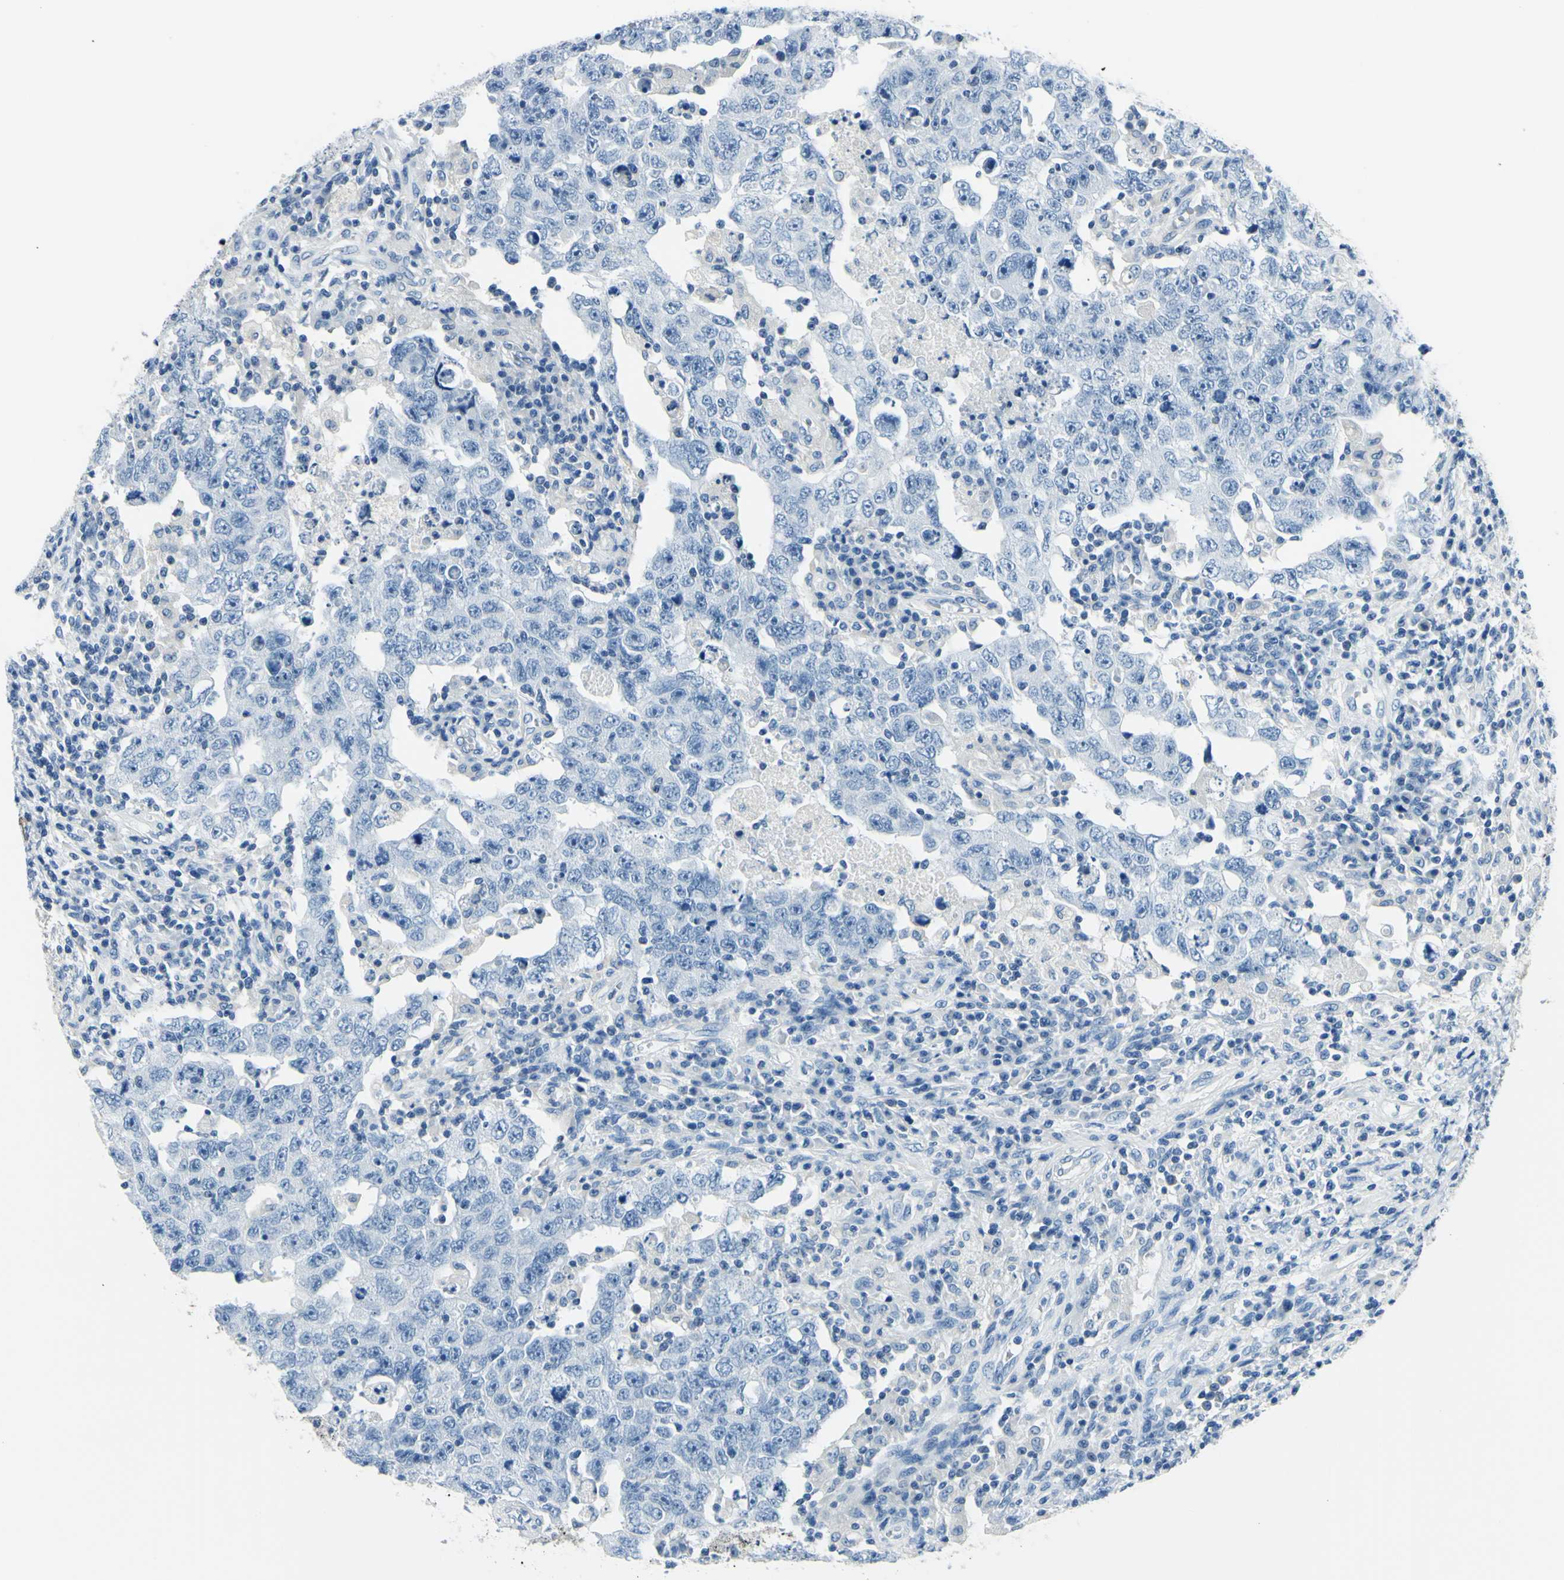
{"staining": {"intensity": "negative", "quantity": "none", "location": "none"}, "tissue": "testis cancer", "cell_type": "Tumor cells", "image_type": "cancer", "snomed": [{"axis": "morphology", "description": "Carcinoma, Embryonal, NOS"}, {"axis": "topography", "description": "Testis"}], "caption": "Testis cancer (embryonal carcinoma) was stained to show a protein in brown. There is no significant expression in tumor cells. (Immunohistochemistry, brightfield microscopy, high magnification).", "gene": "CDH15", "patient": {"sex": "male", "age": 26}}